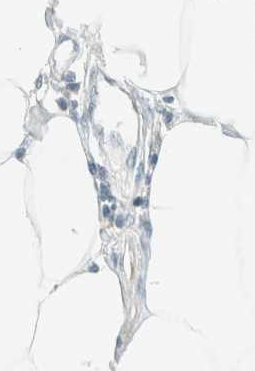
{"staining": {"intensity": "negative", "quantity": "none", "location": "none"}, "tissue": "adipose tissue", "cell_type": "Adipocytes", "image_type": "normal", "snomed": [{"axis": "morphology", "description": "Normal tissue, NOS"}, {"axis": "morphology", "description": "Adenocarcinoma, NOS"}, {"axis": "topography", "description": "Colon"}, {"axis": "topography", "description": "Peripheral nerve tissue"}], "caption": "The immunohistochemistry (IHC) photomicrograph has no significant positivity in adipocytes of adipose tissue. (DAB immunohistochemistry (IHC) with hematoxylin counter stain).", "gene": "GPA33", "patient": {"sex": "male", "age": 14}}